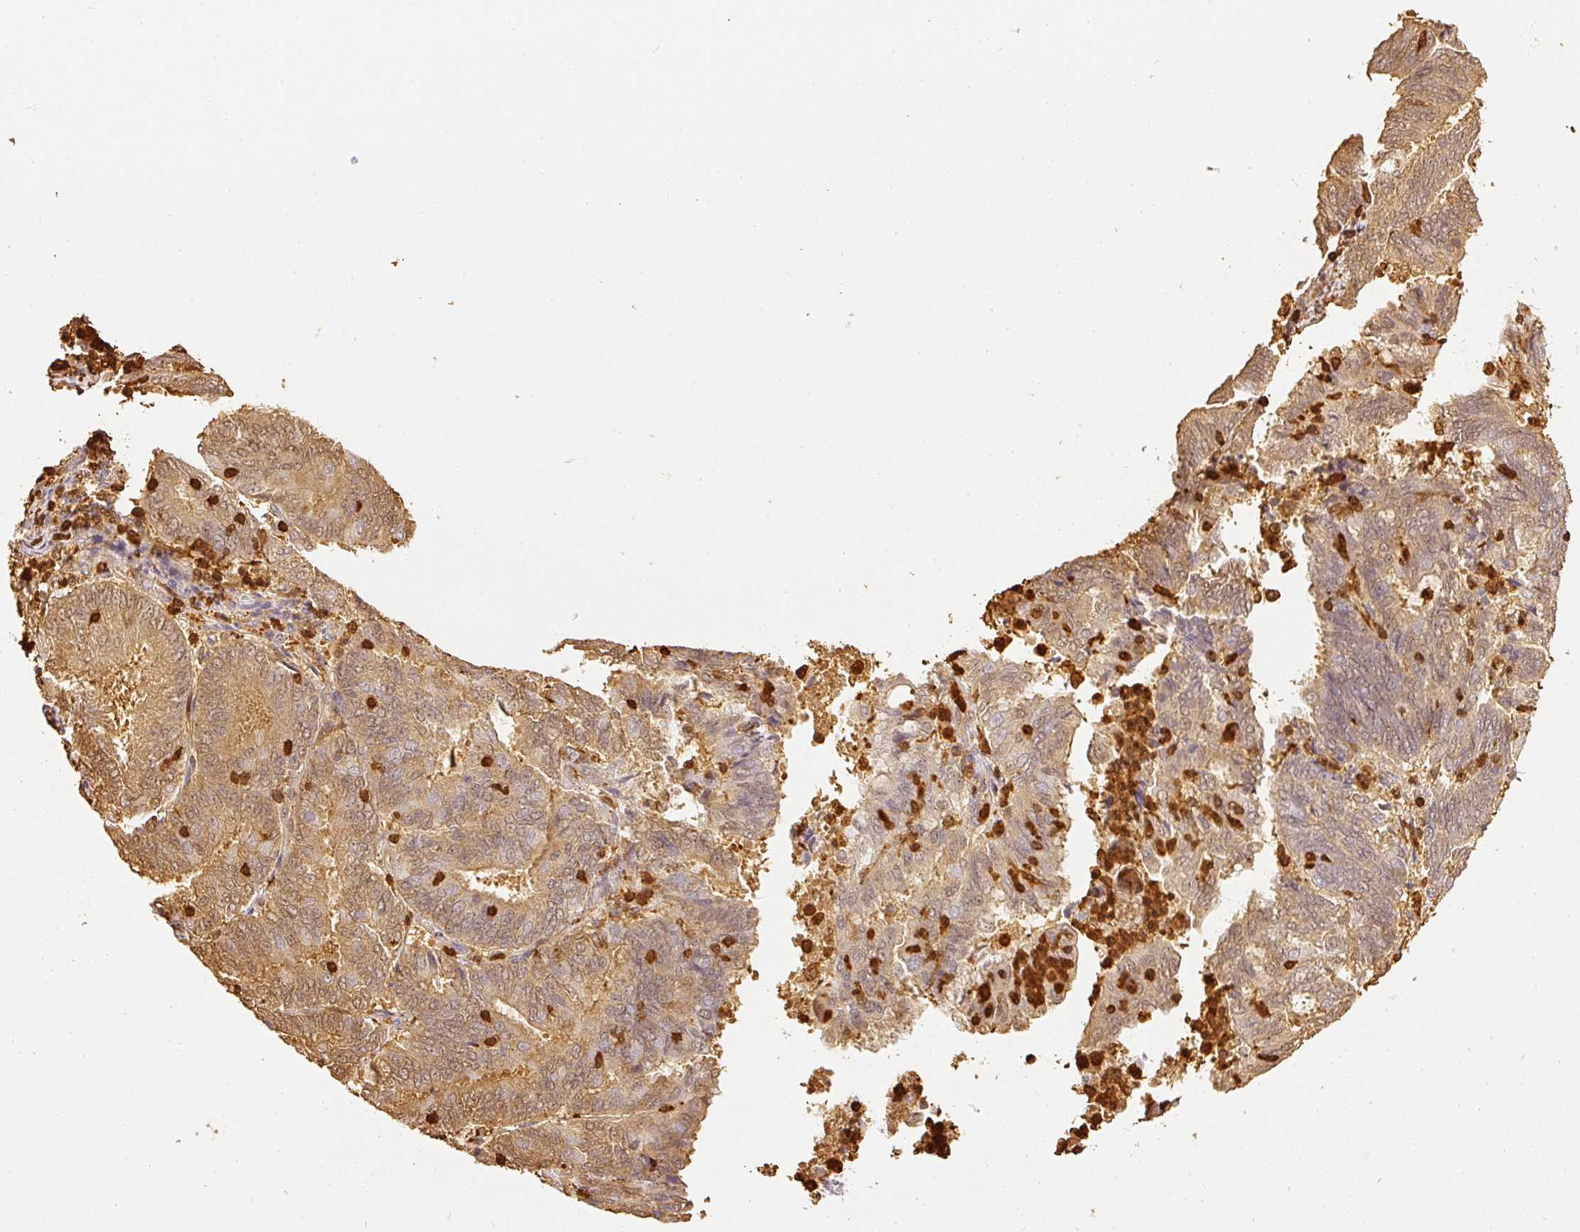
{"staining": {"intensity": "moderate", "quantity": ">75%", "location": "cytoplasmic/membranous,nuclear"}, "tissue": "endometrial cancer", "cell_type": "Tumor cells", "image_type": "cancer", "snomed": [{"axis": "morphology", "description": "Adenocarcinoma, NOS"}, {"axis": "topography", "description": "Endometrium"}], "caption": "Human endometrial adenocarcinoma stained for a protein (brown) shows moderate cytoplasmic/membranous and nuclear positive expression in about >75% of tumor cells.", "gene": "PFN1", "patient": {"sex": "female", "age": 80}}